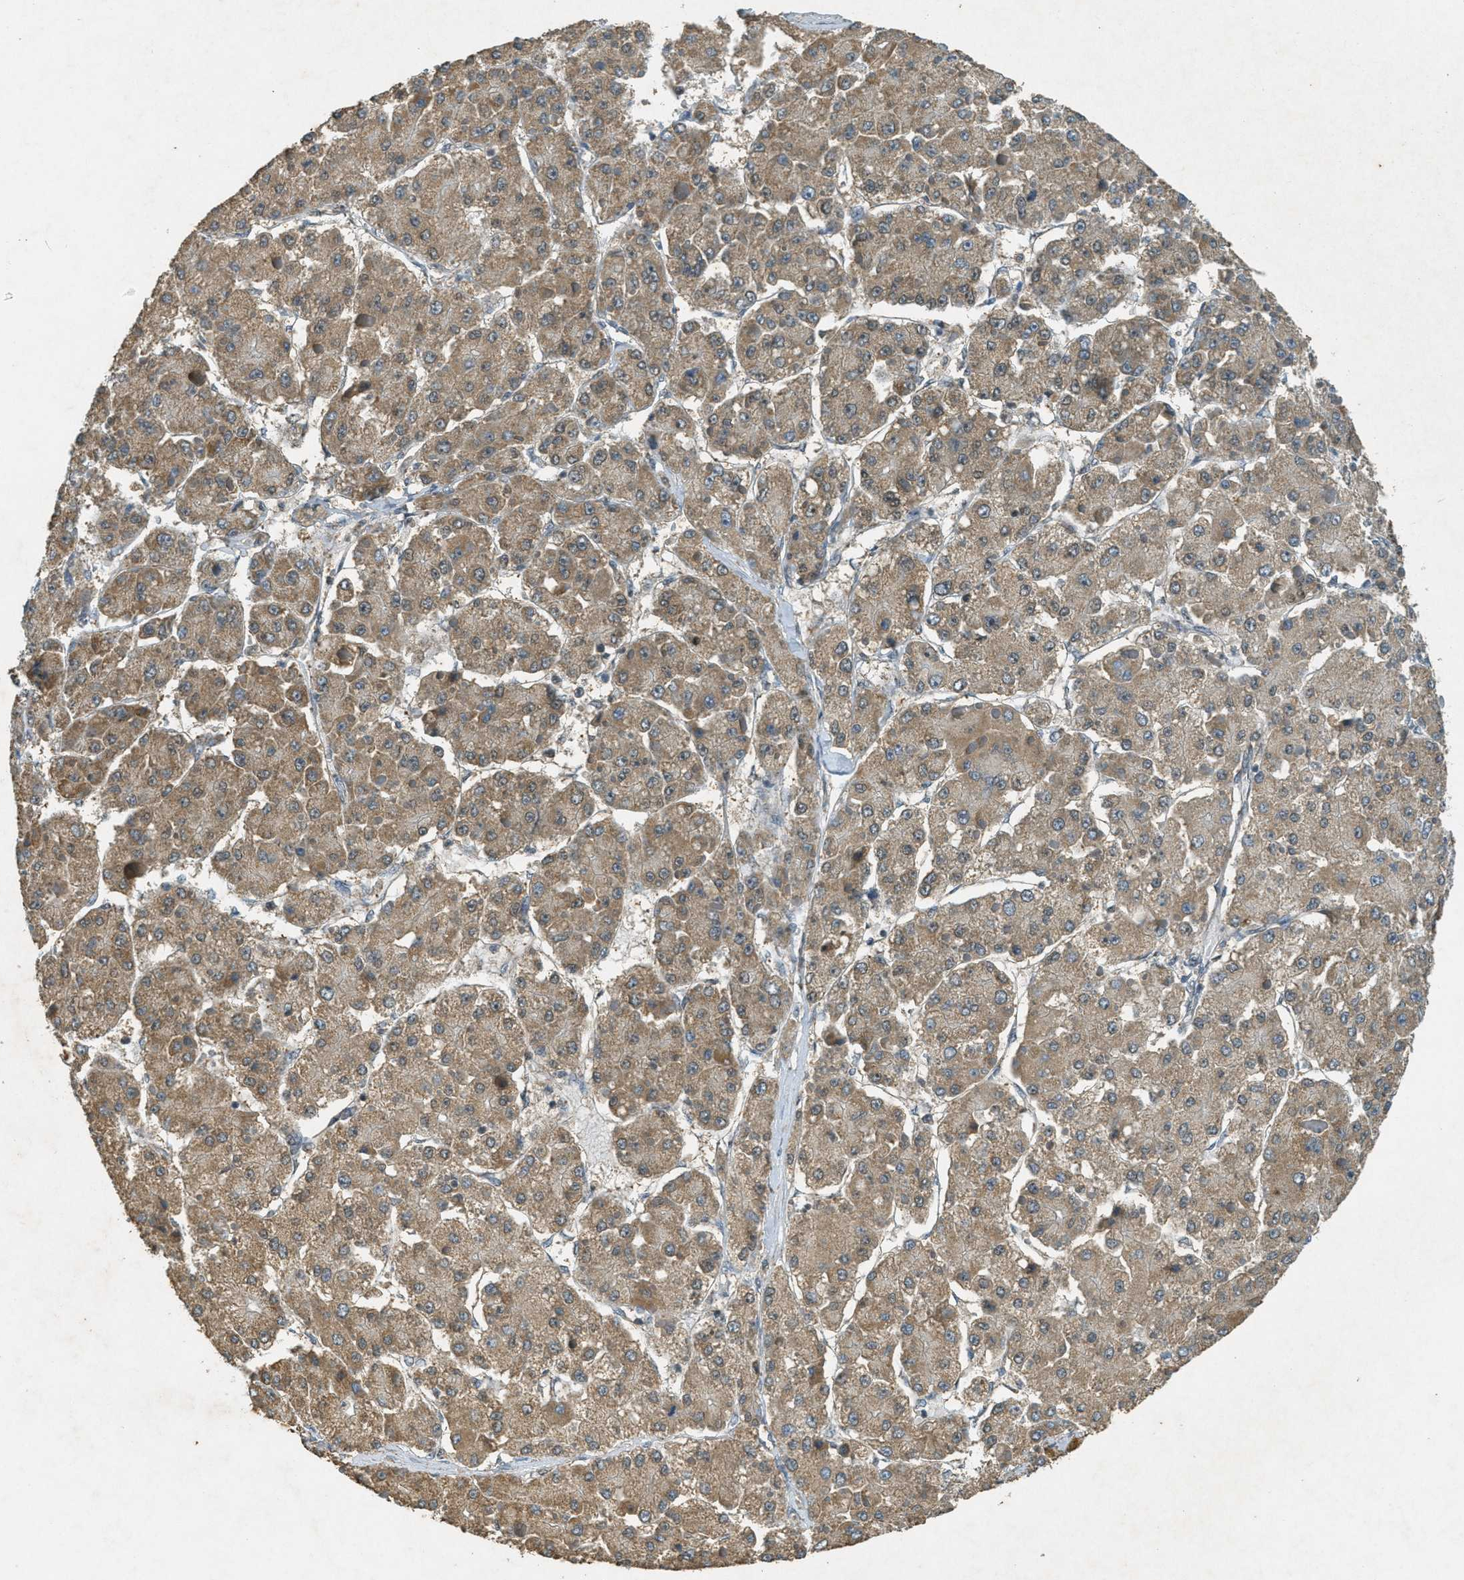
{"staining": {"intensity": "moderate", "quantity": ">75%", "location": "cytoplasmic/membranous"}, "tissue": "liver cancer", "cell_type": "Tumor cells", "image_type": "cancer", "snomed": [{"axis": "morphology", "description": "Carcinoma, Hepatocellular, NOS"}, {"axis": "topography", "description": "Liver"}], "caption": "Tumor cells reveal moderate cytoplasmic/membranous staining in about >75% of cells in liver hepatocellular carcinoma. (DAB (3,3'-diaminobenzidine) = brown stain, brightfield microscopy at high magnification).", "gene": "TCF20", "patient": {"sex": "female", "age": 73}}